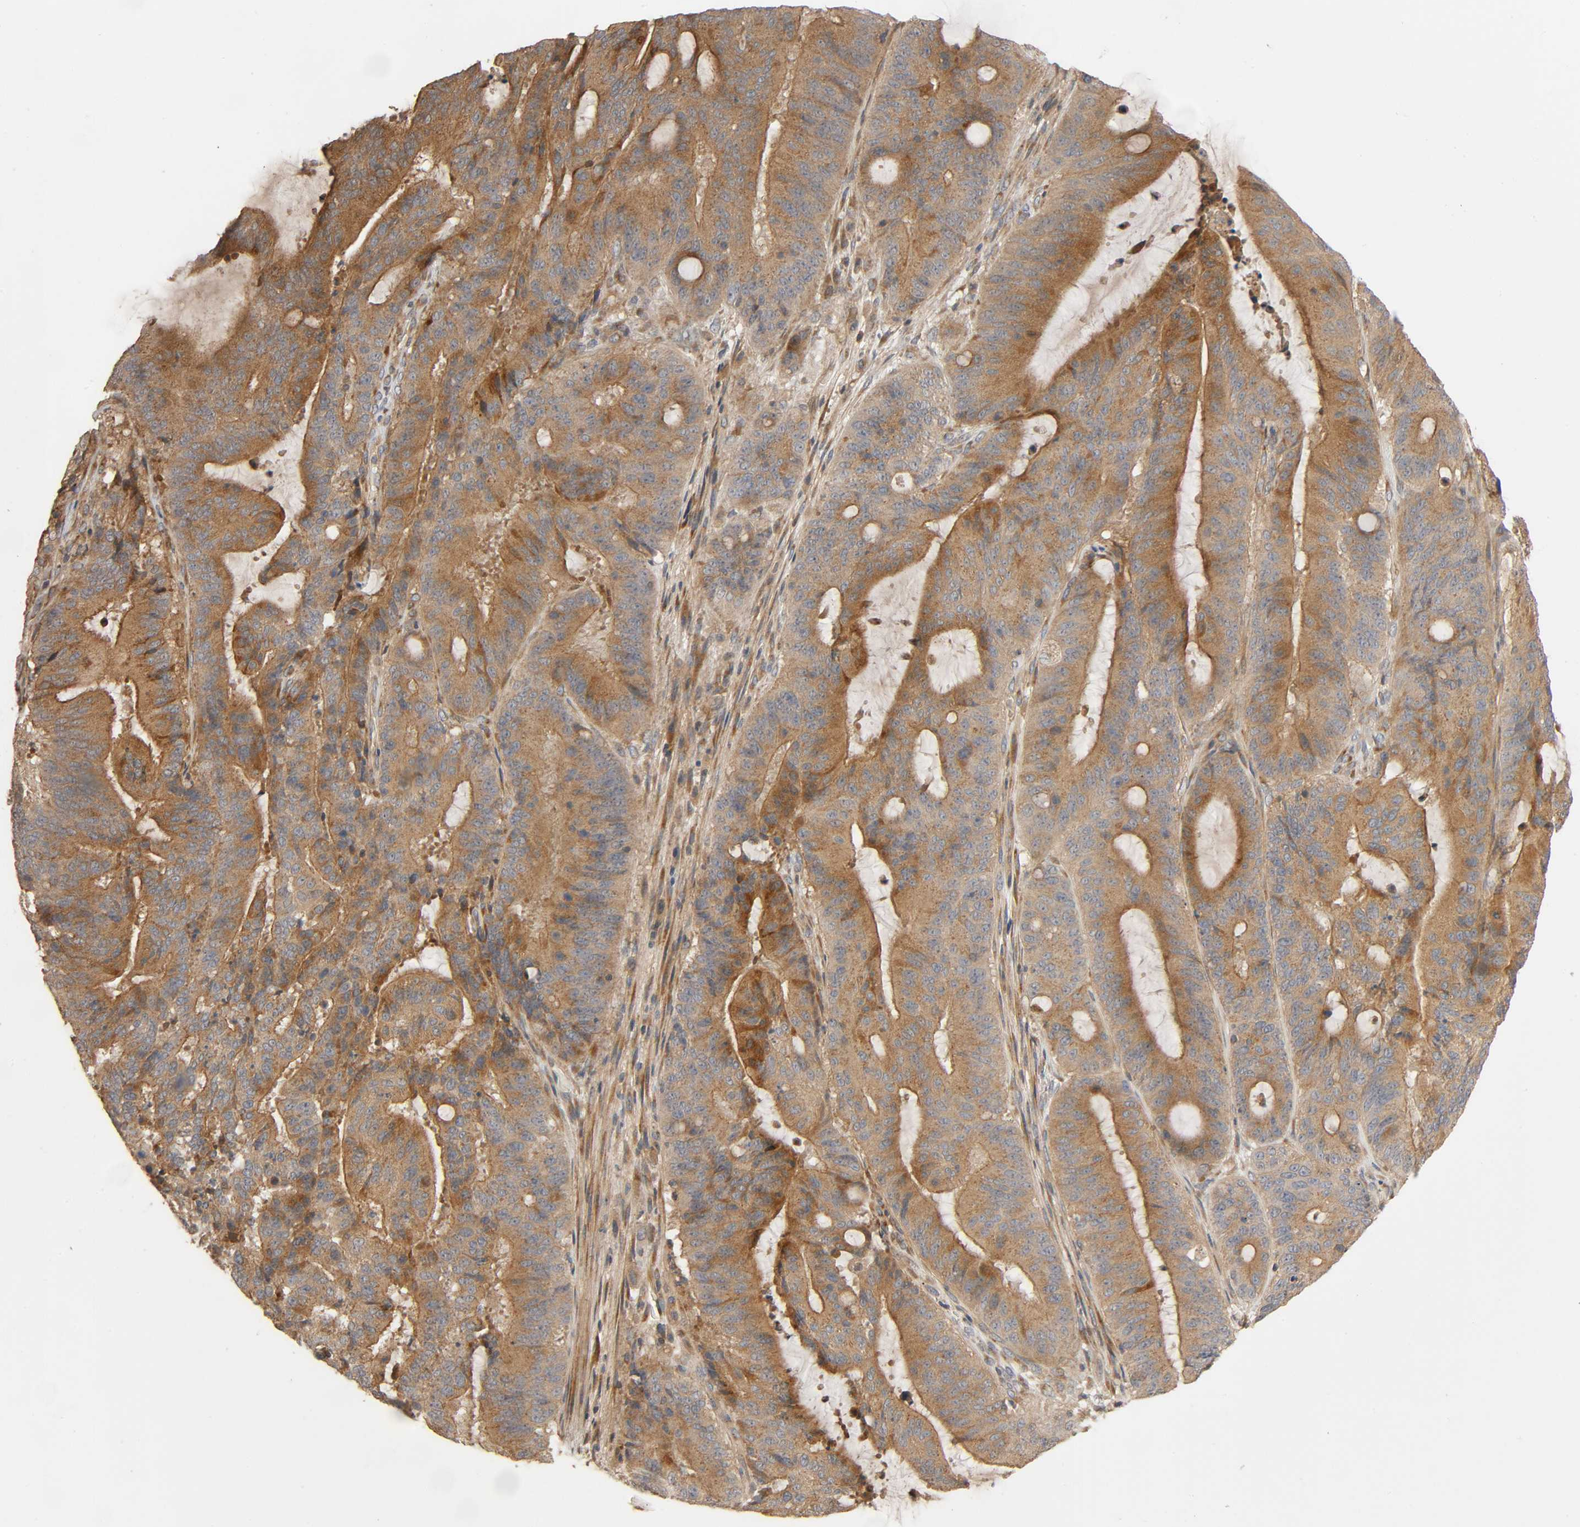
{"staining": {"intensity": "moderate", "quantity": ">75%", "location": "cytoplasmic/membranous"}, "tissue": "liver cancer", "cell_type": "Tumor cells", "image_type": "cancer", "snomed": [{"axis": "morphology", "description": "Cholangiocarcinoma"}, {"axis": "topography", "description": "Liver"}], "caption": "Liver cholangiocarcinoma was stained to show a protein in brown. There is medium levels of moderate cytoplasmic/membranous staining in about >75% of tumor cells. Nuclei are stained in blue.", "gene": "SGSM1", "patient": {"sex": "female", "age": 73}}